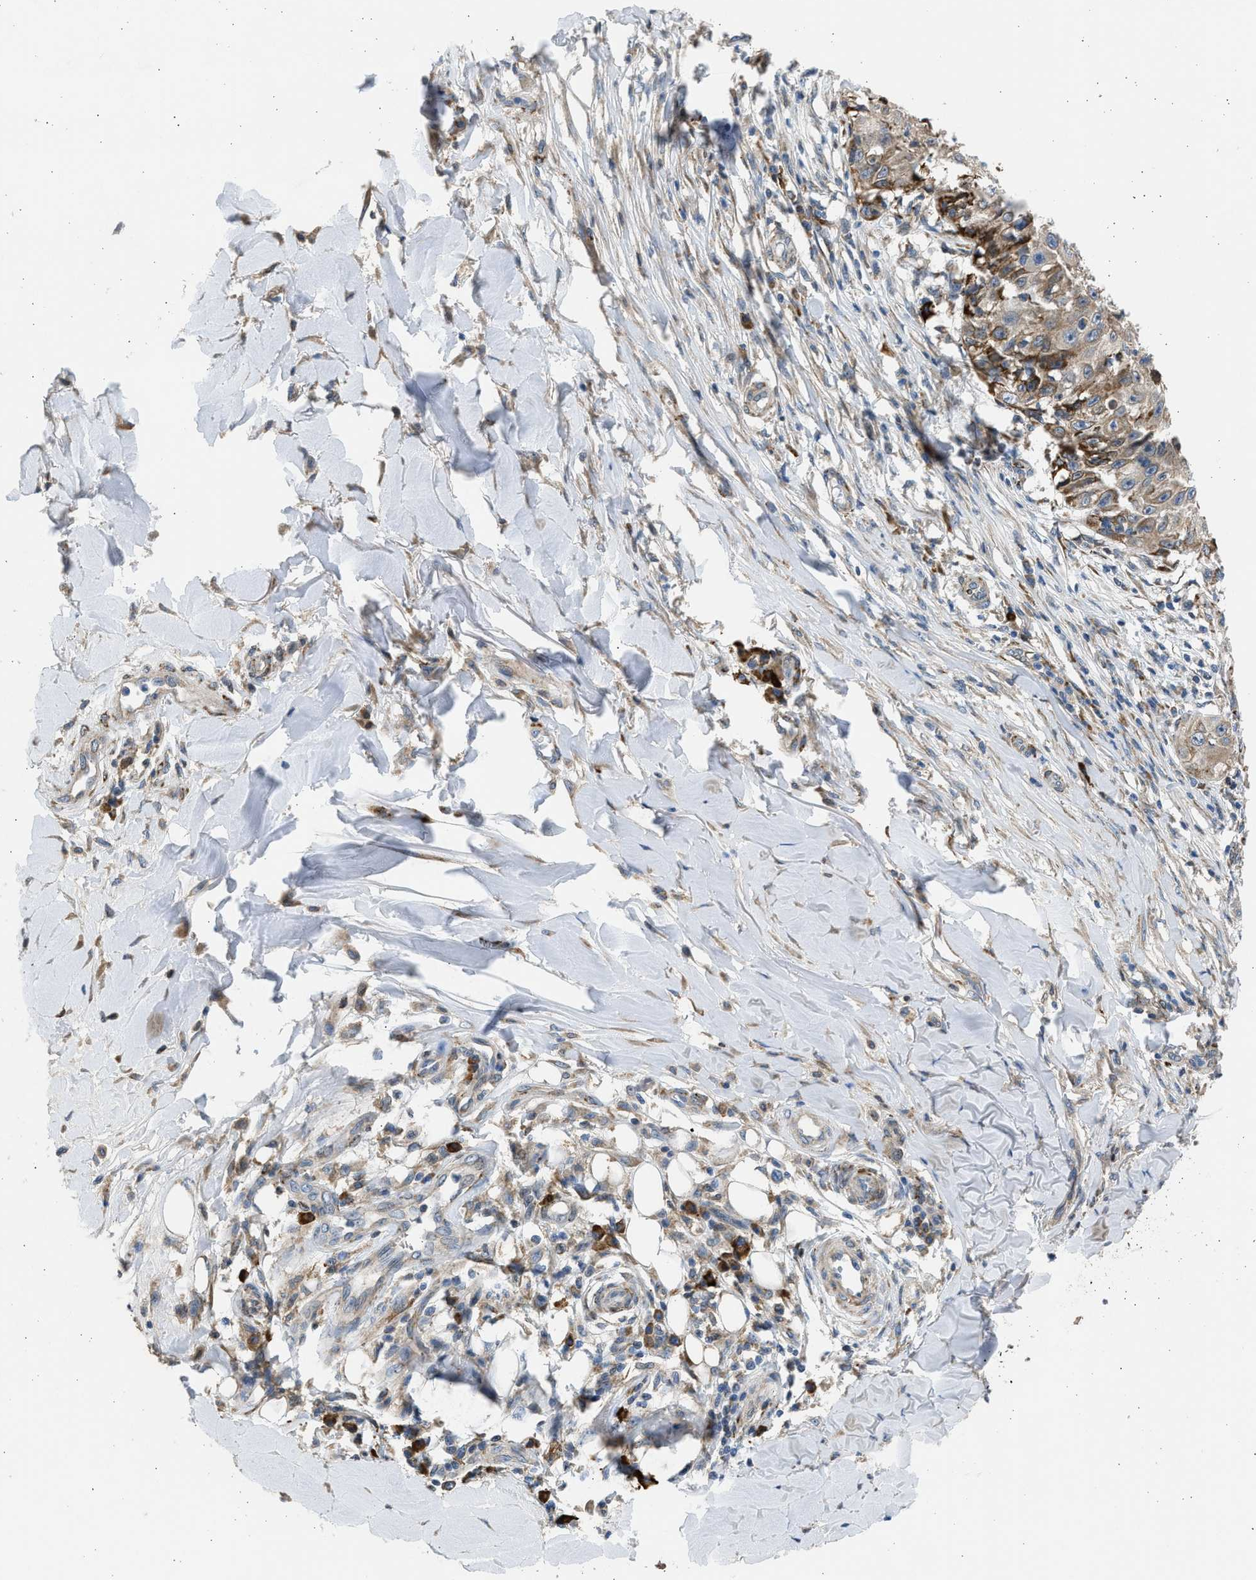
{"staining": {"intensity": "weak", "quantity": "25%-75%", "location": "cytoplasmic/membranous"}, "tissue": "skin cancer", "cell_type": "Tumor cells", "image_type": "cancer", "snomed": [{"axis": "morphology", "description": "Squamous cell carcinoma, NOS"}, {"axis": "topography", "description": "Skin"}], "caption": "Protein staining of skin cancer (squamous cell carcinoma) tissue demonstrates weak cytoplasmic/membranous expression in approximately 25%-75% of tumor cells.", "gene": "PLD2", "patient": {"sex": "male", "age": 86}}